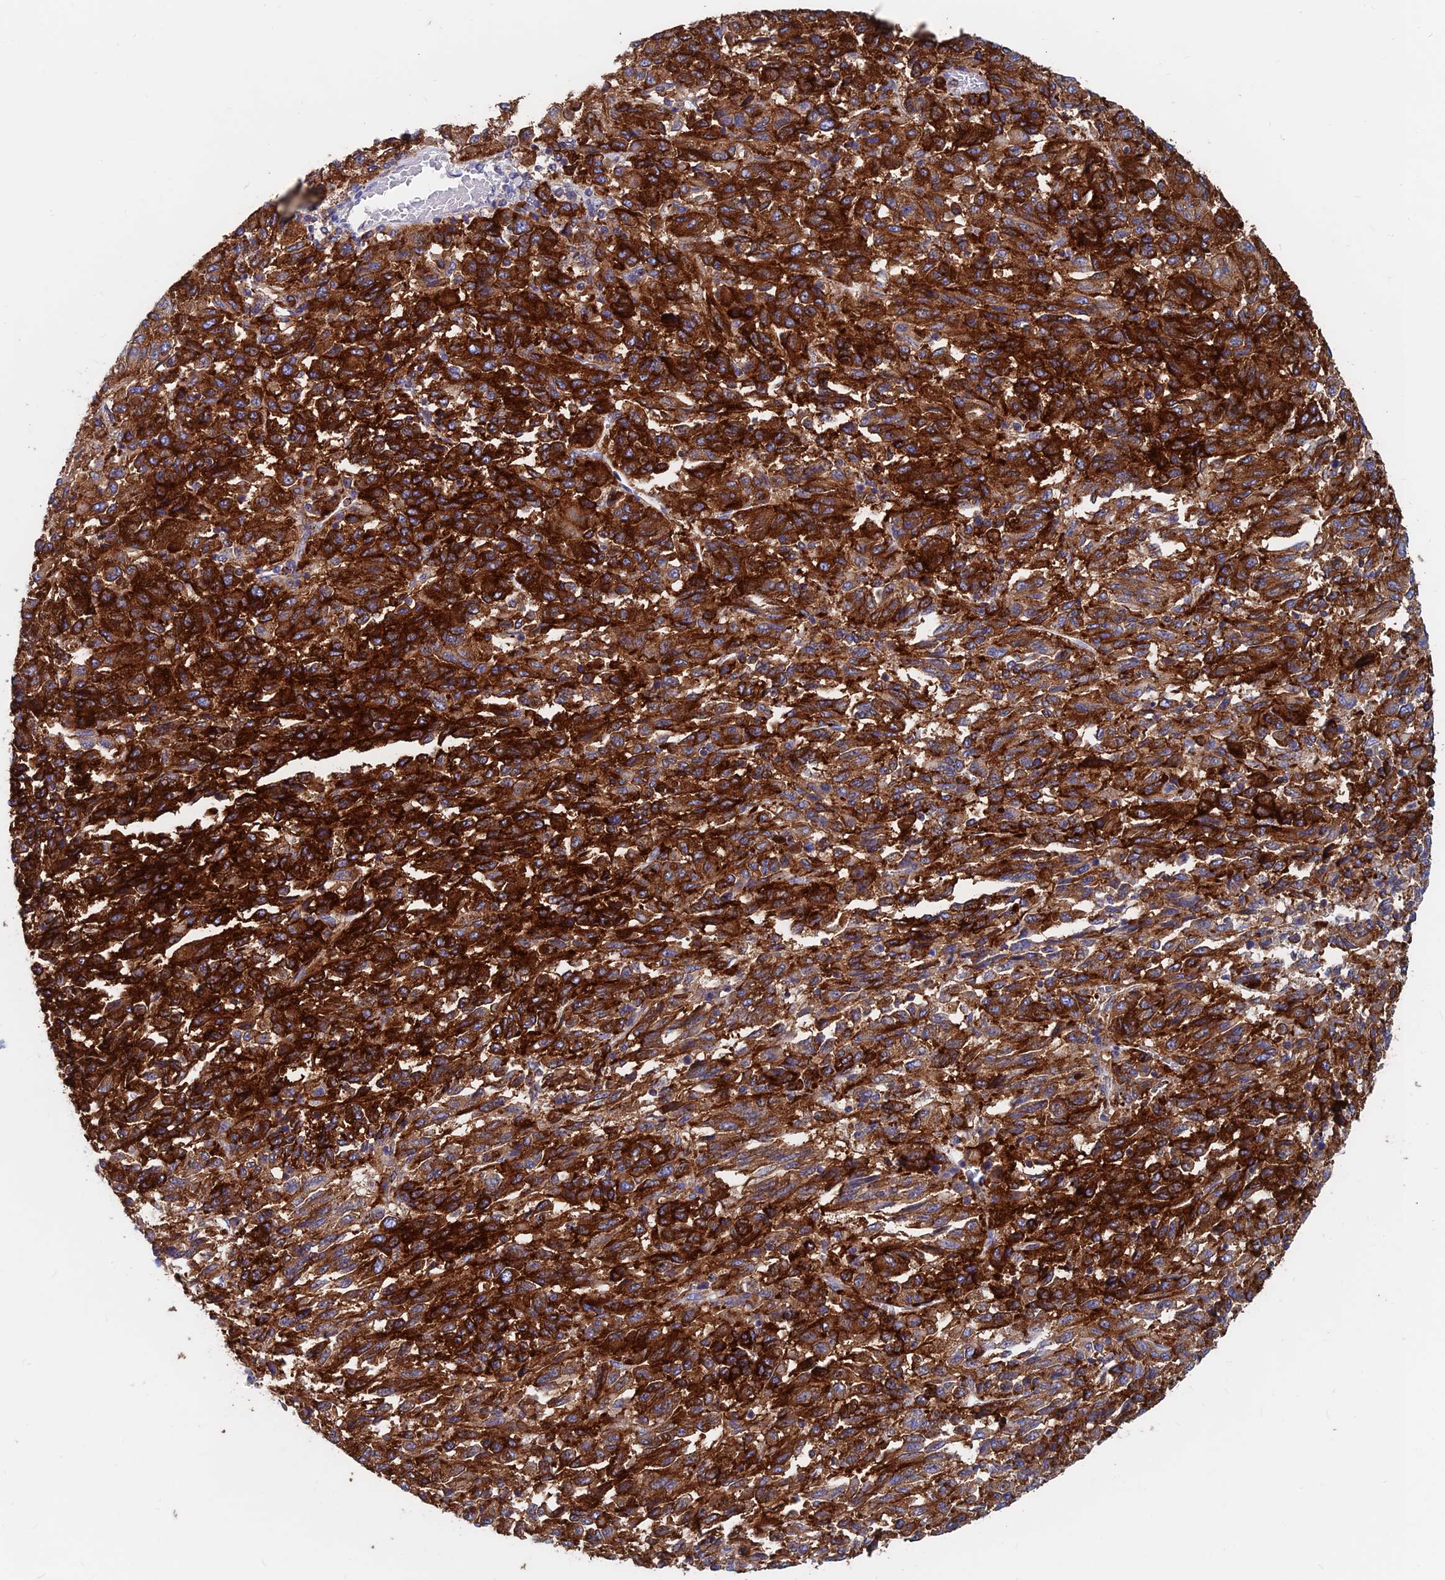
{"staining": {"intensity": "strong", "quantity": ">75%", "location": "cytoplasmic/membranous"}, "tissue": "melanoma", "cell_type": "Tumor cells", "image_type": "cancer", "snomed": [{"axis": "morphology", "description": "Malignant melanoma, Metastatic site"}, {"axis": "topography", "description": "Lung"}], "caption": "Immunohistochemistry (IHC) micrograph of neoplastic tissue: human malignant melanoma (metastatic site) stained using immunohistochemistry (IHC) displays high levels of strong protein expression localized specifically in the cytoplasmic/membranous of tumor cells, appearing as a cytoplasmic/membranous brown color.", "gene": "SPNS1", "patient": {"sex": "male", "age": 64}}